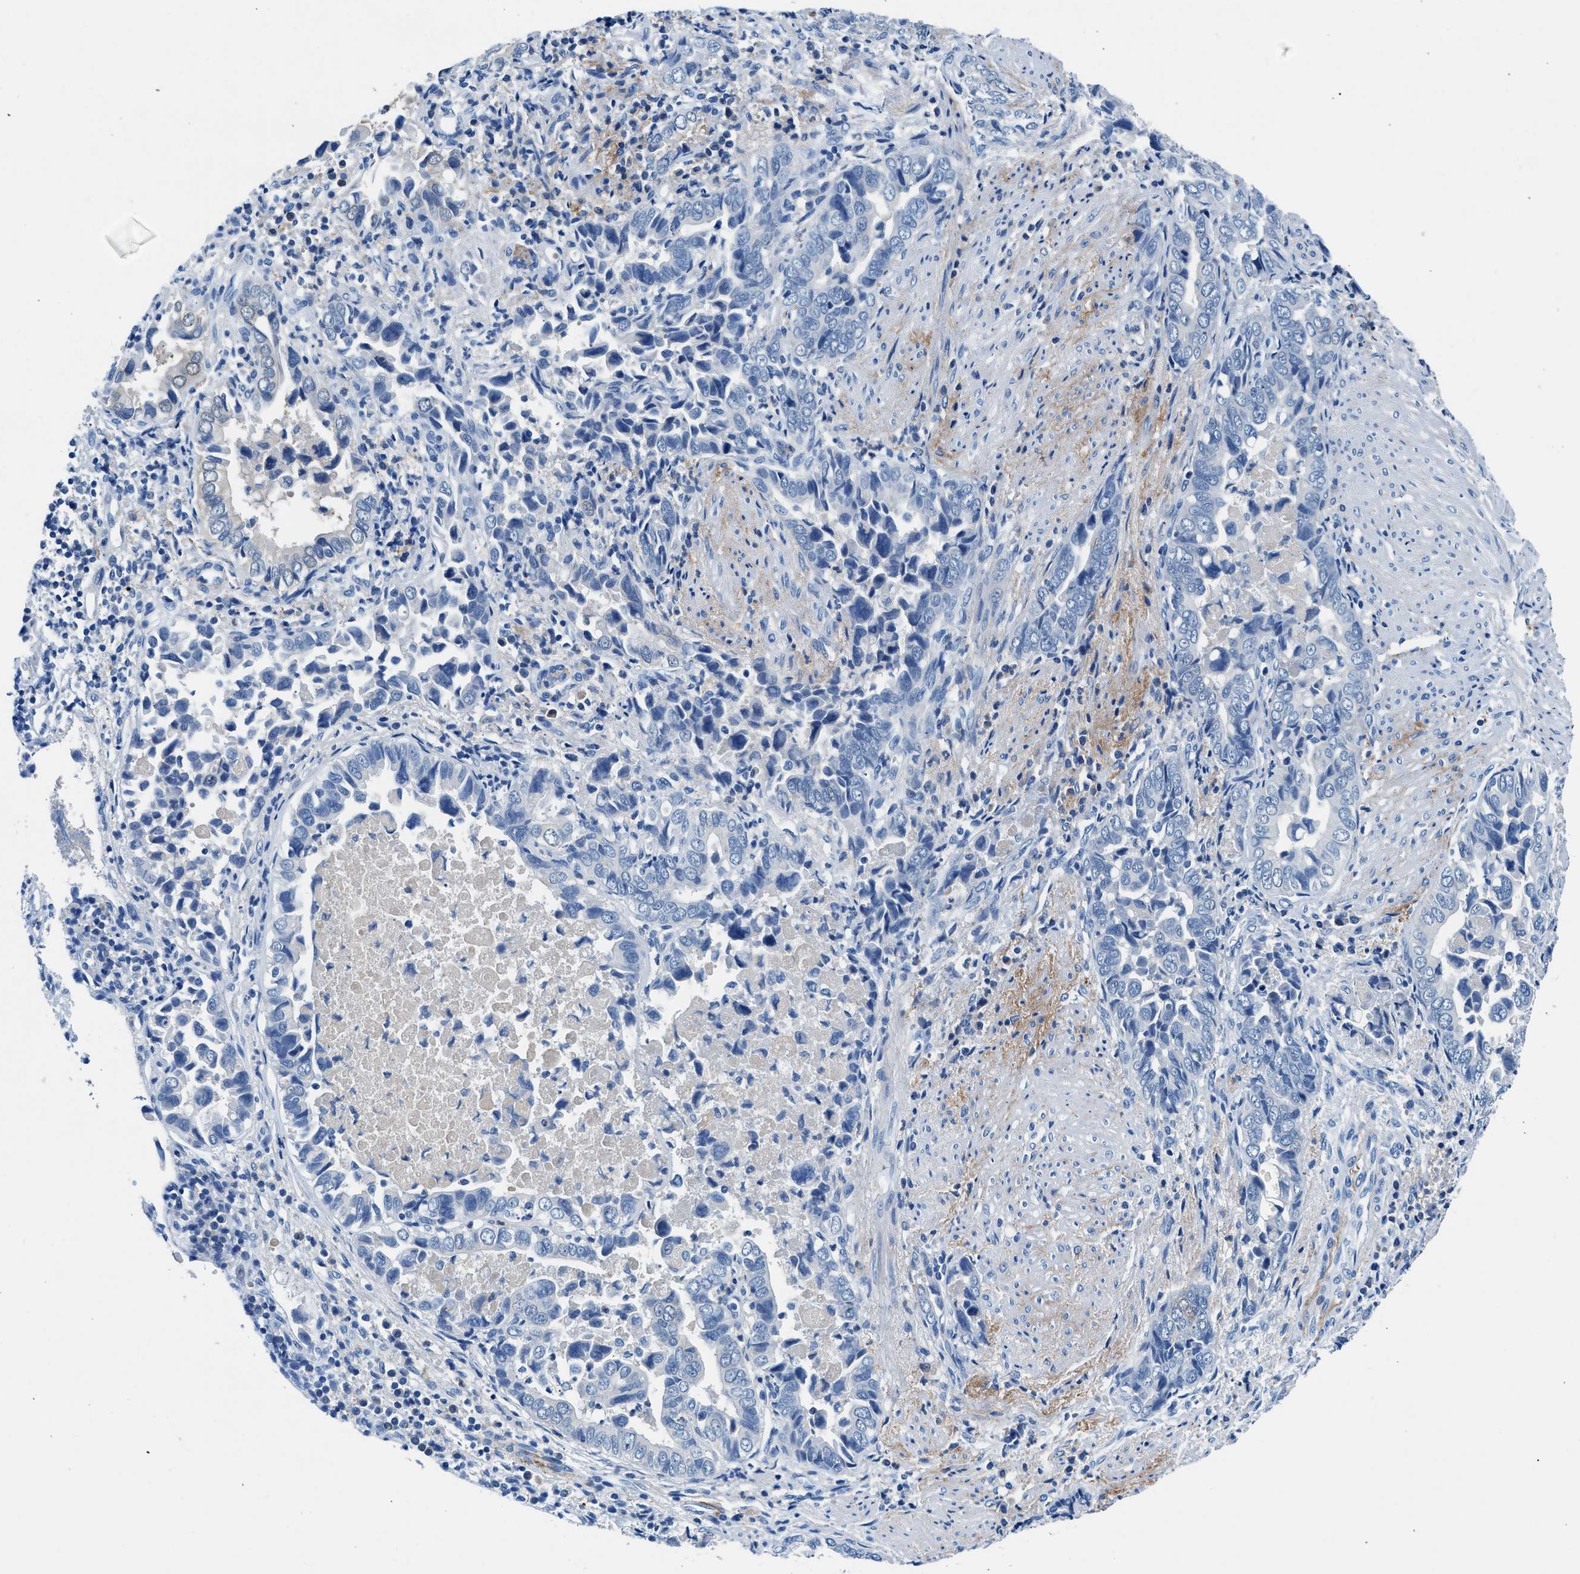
{"staining": {"intensity": "negative", "quantity": "none", "location": "none"}, "tissue": "liver cancer", "cell_type": "Tumor cells", "image_type": "cancer", "snomed": [{"axis": "morphology", "description": "Cholangiocarcinoma"}, {"axis": "topography", "description": "Liver"}], "caption": "The image demonstrates no staining of tumor cells in liver cholangiocarcinoma.", "gene": "FADS6", "patient": {"sex": "female", "age": 79}}